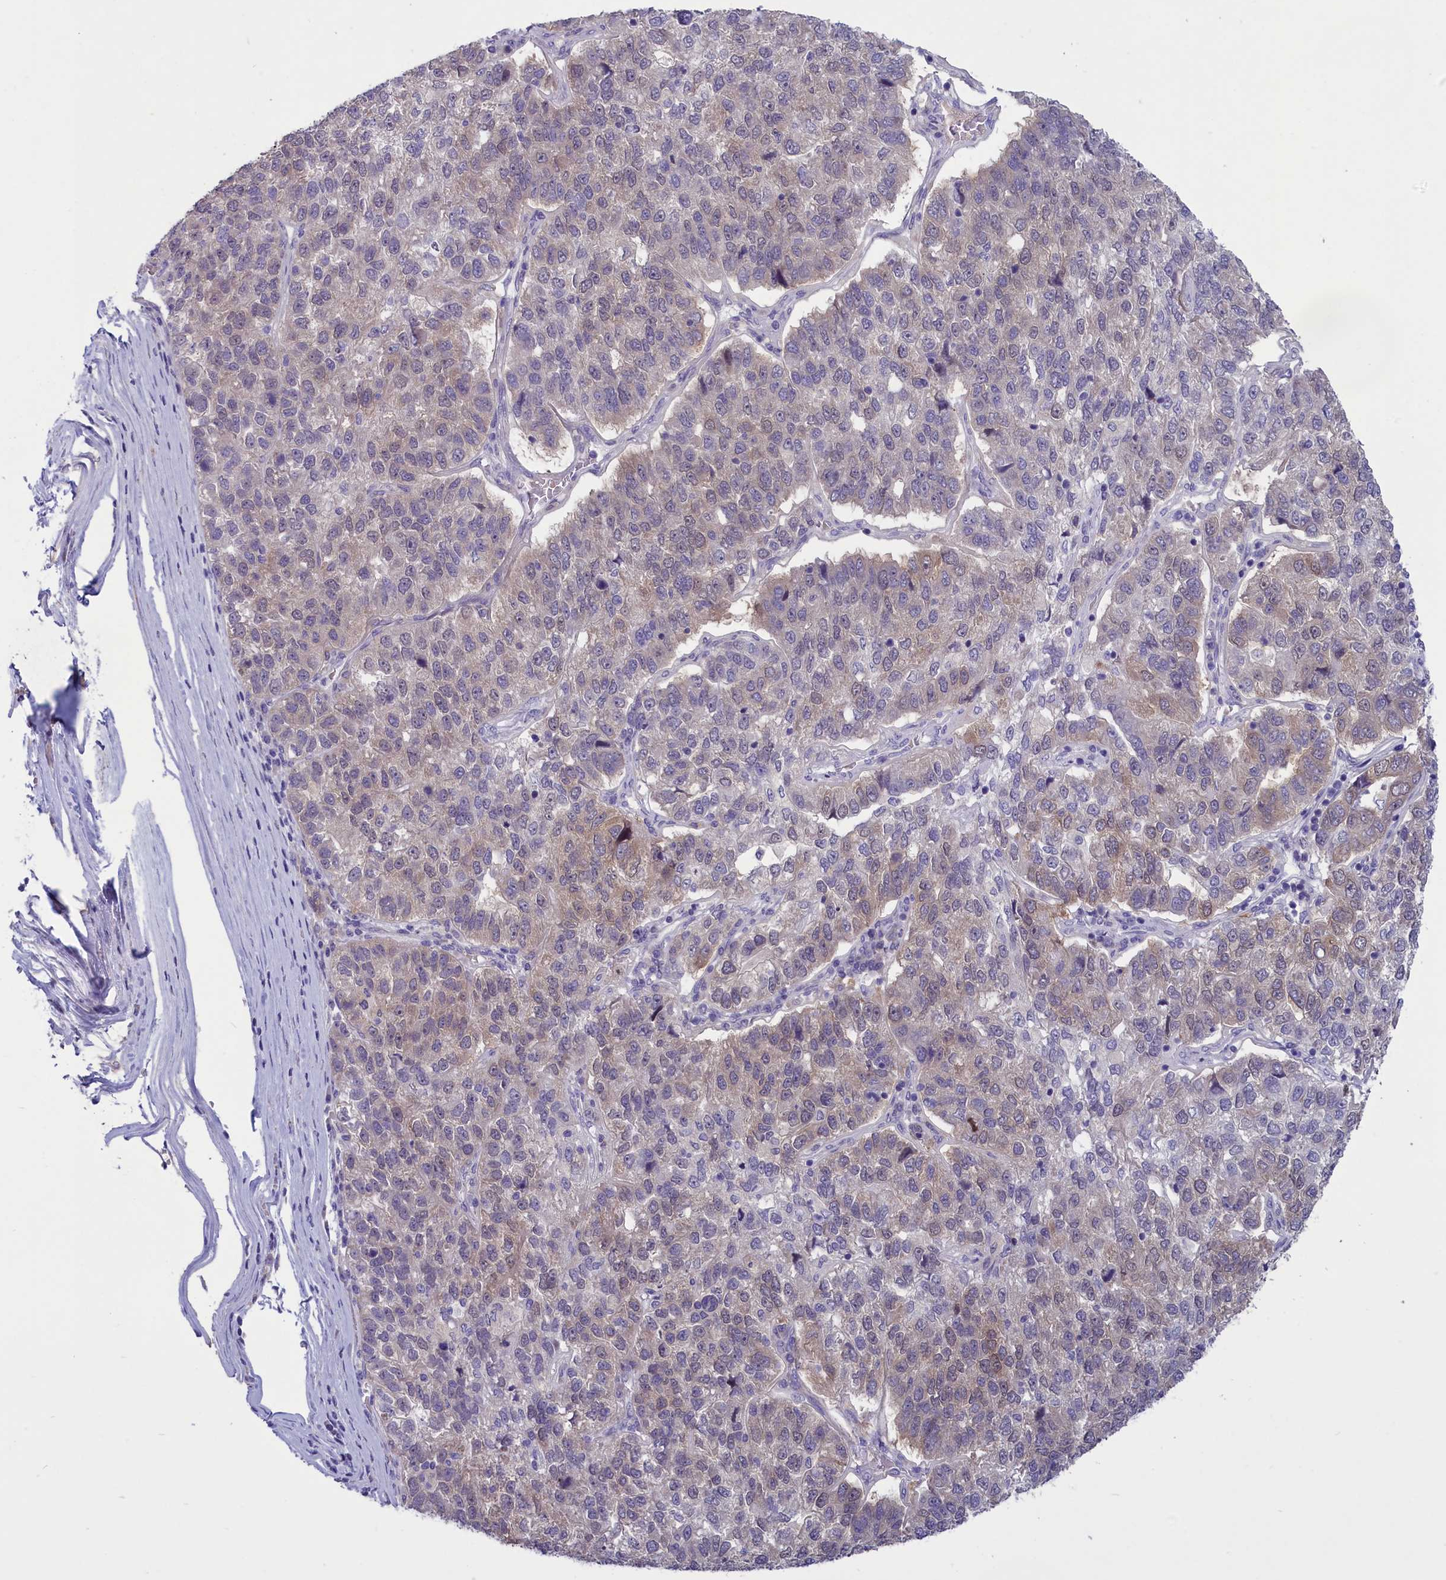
{"staining": {"intensity": "weak", "quantity": "<25%", "location": "cytoplasmic/membranous"}, "tissue": "pancreatic cancer", "cell_type": "Tumor cells", "image_type": "cancer", "snomed": [{"axis": "morphology", "description": "Adenocarcinoma, NOS"}, {"axis": "topography", "description": "Pancreas"}], "caption": "This micrograph is of pancreatic cancer stained with immunohistochemistry to label a protein in brown with the nuclei are counter-stained blue. There is no staining in tumor cells.", "gene": "ENPP6", "patient": {"sex": "female", "age": 61}}